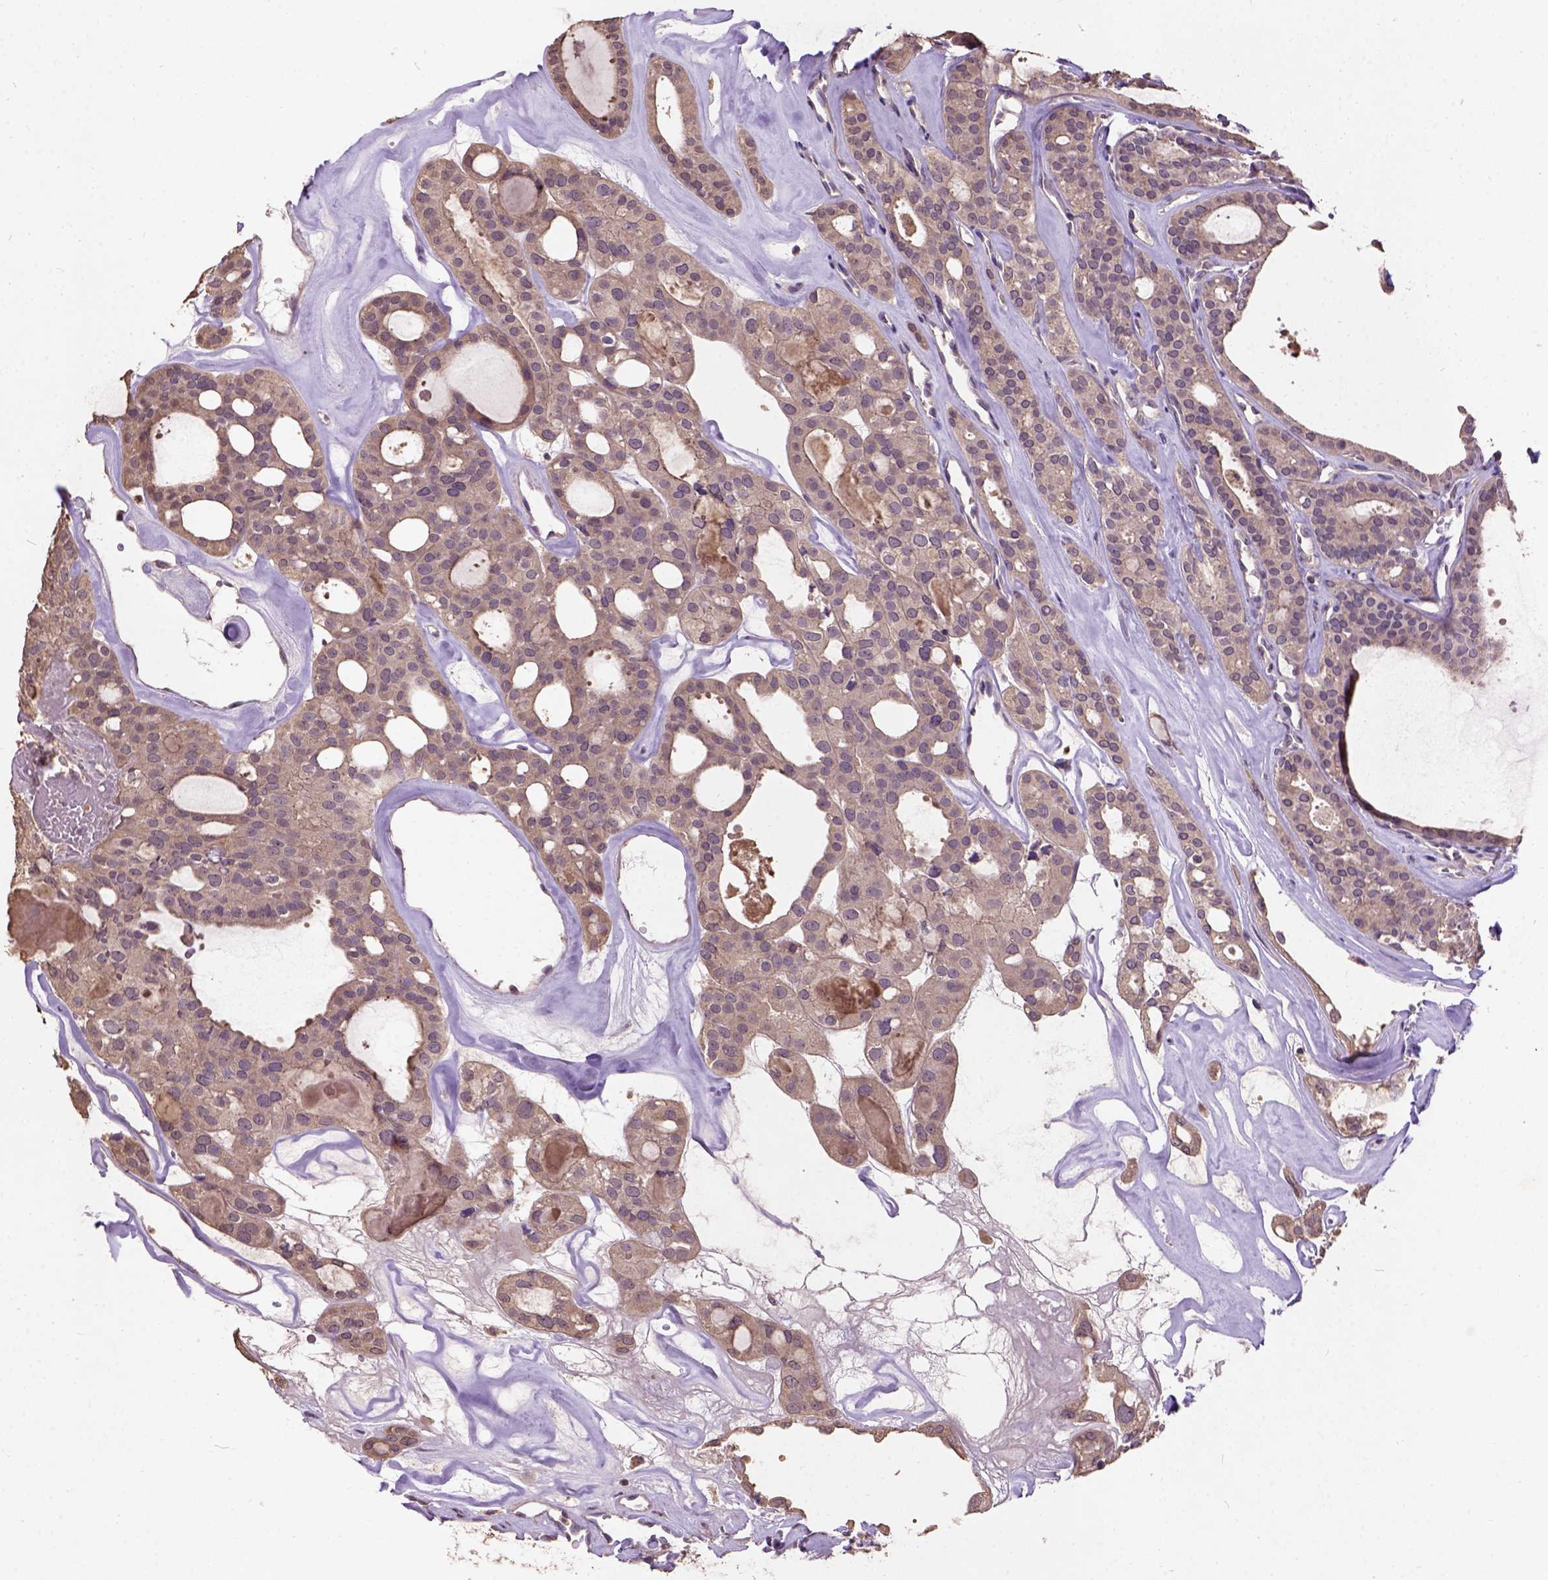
{"staining": {"intensity": "moderate", "quantity": "<25%", "location": "cytoplasmic/membranous"}, "tissue": "thyroid cancer", "cell_type": "Tumor cells", "image_type": "cancer", "snomed": [{"axis": "morphology", "description": "Follicular adenoma carcinoma, NOS"}, {"axis": "topography", "description": "Thyroid gland"}], "caption": "A low amount of moderate cytoplasmic/membranous expression is identified in approximately <25% of tumor cells in thyroid follicular adenoma carcinoma tissue.", "gene": "KBTBD8", "patient": {"sex": "male", "age": 75}}